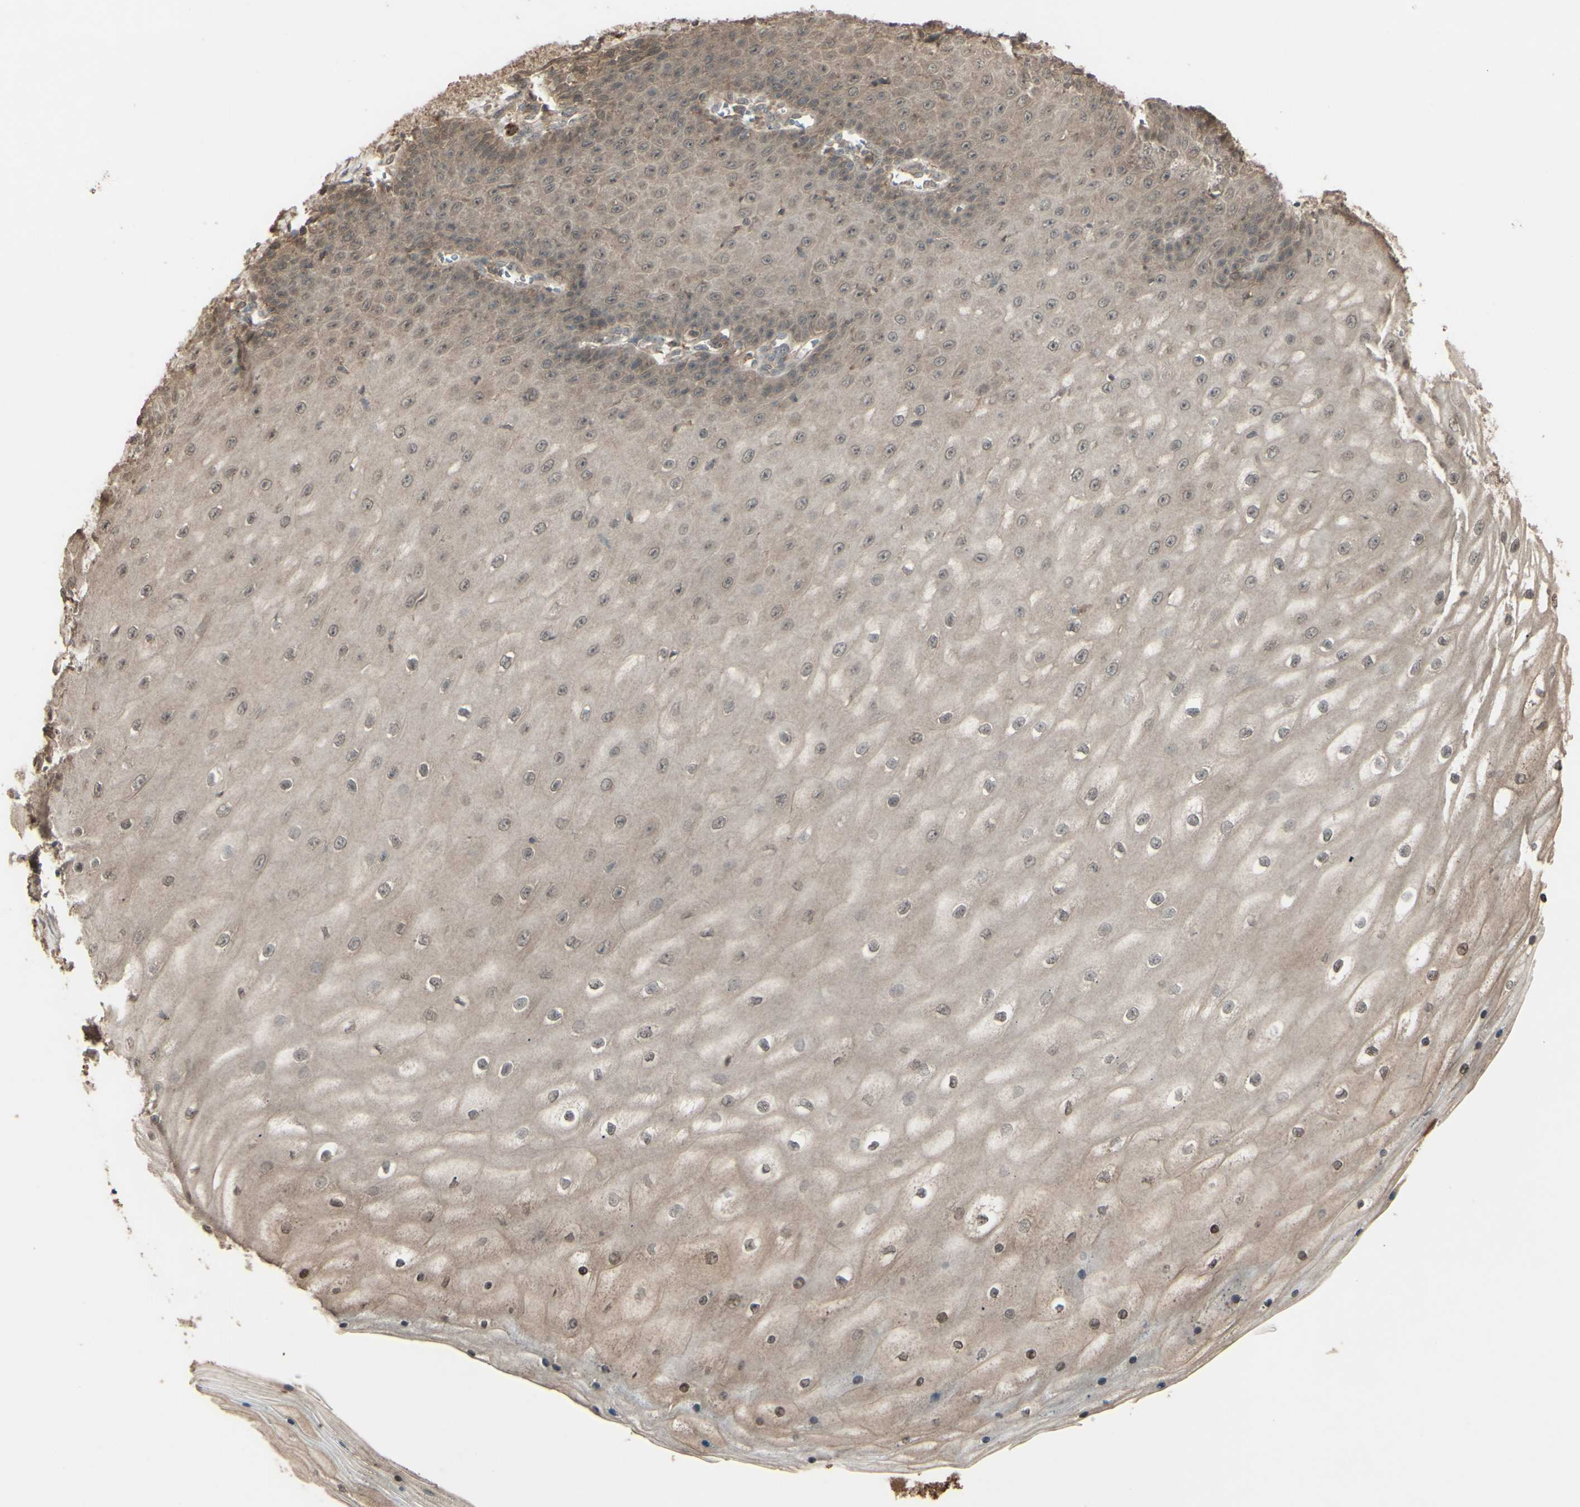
{"staining": {"intensity": "weak", "quantity": ">75%", "location": "cytoplasmic/membranous"}, "tissue": "cervical cancer", "cell_type": "Tumor cells", "image_type": "cancer", "snomed": [{"axis": "morphology", "description": "Squamous cell carcinoma, NOS"}, {"axis": "topography", "description": "Cervix"}], "caption": "Weak cytoplasmic/membranous protein positivity is appreciated in approximately >75% of tumor cells in cervical cancer.", "gene": "GNAS", "patient": {"sex": "female", "age": 35}}